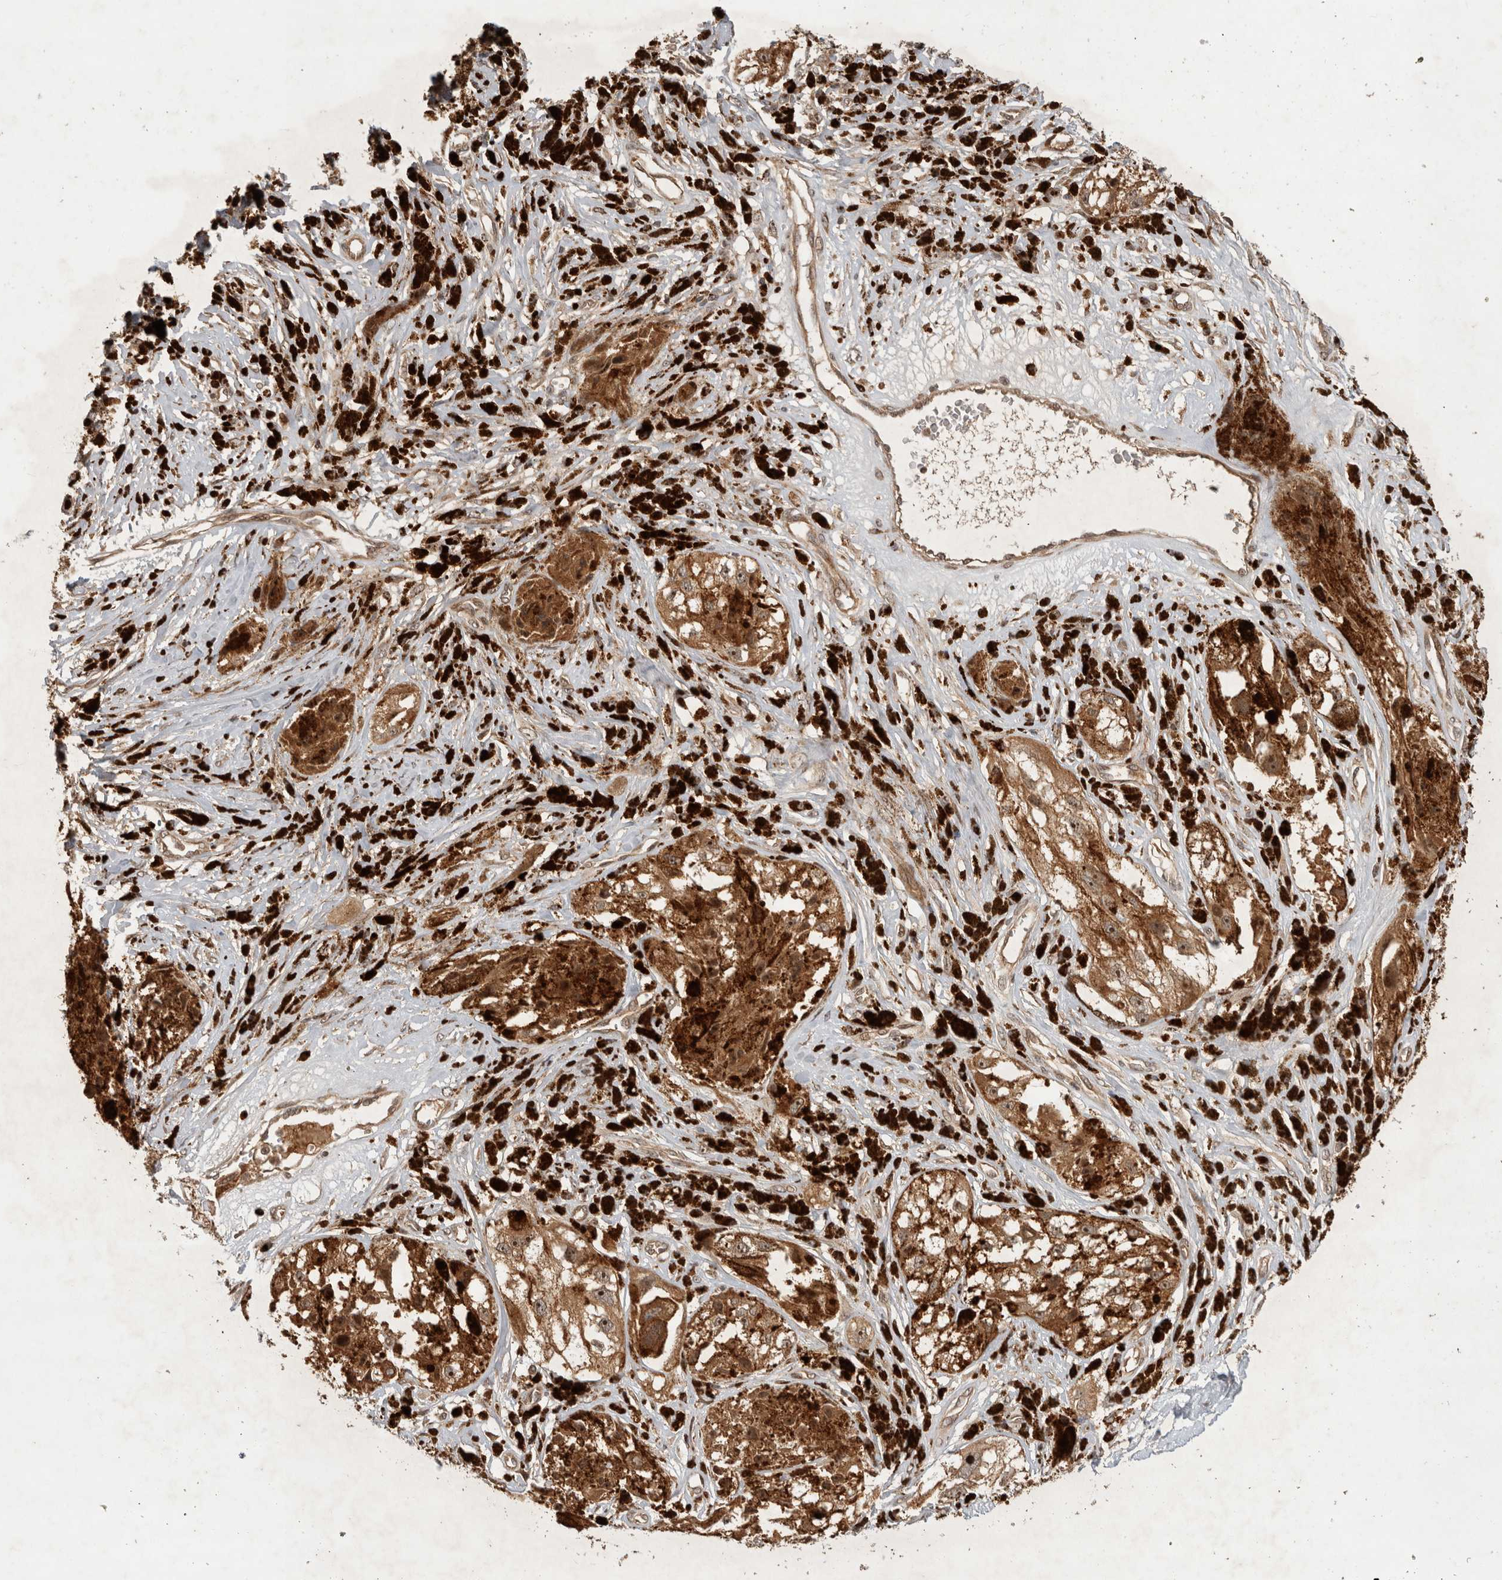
{"staining": {"intensity": "strong", "quantity": ">75%", "location": "cytoplasmic/membranous,nuclear"}, "tissue": "melanoma", "cell_type": "Tumor cells", "image_type": "cancer", "snomed": [{"axis": "morphology", "description": "Malignant melanoma, NOS"}, {"axis": "topography", "description": "Skin"}], "caption": "IHC photomicrograph of neoplastic tissue: human melanoma stained using immunohistochemistry (IHC) shows high levels of strong protein expression localized specifically in the cytoplasmic/membranous and nuclear of tumor cells, appearing as a cytoplasmic/membranous and nuclear brown color.", "gene": "PITPNC1", "patient": {"sex": "male", "age": 88}}